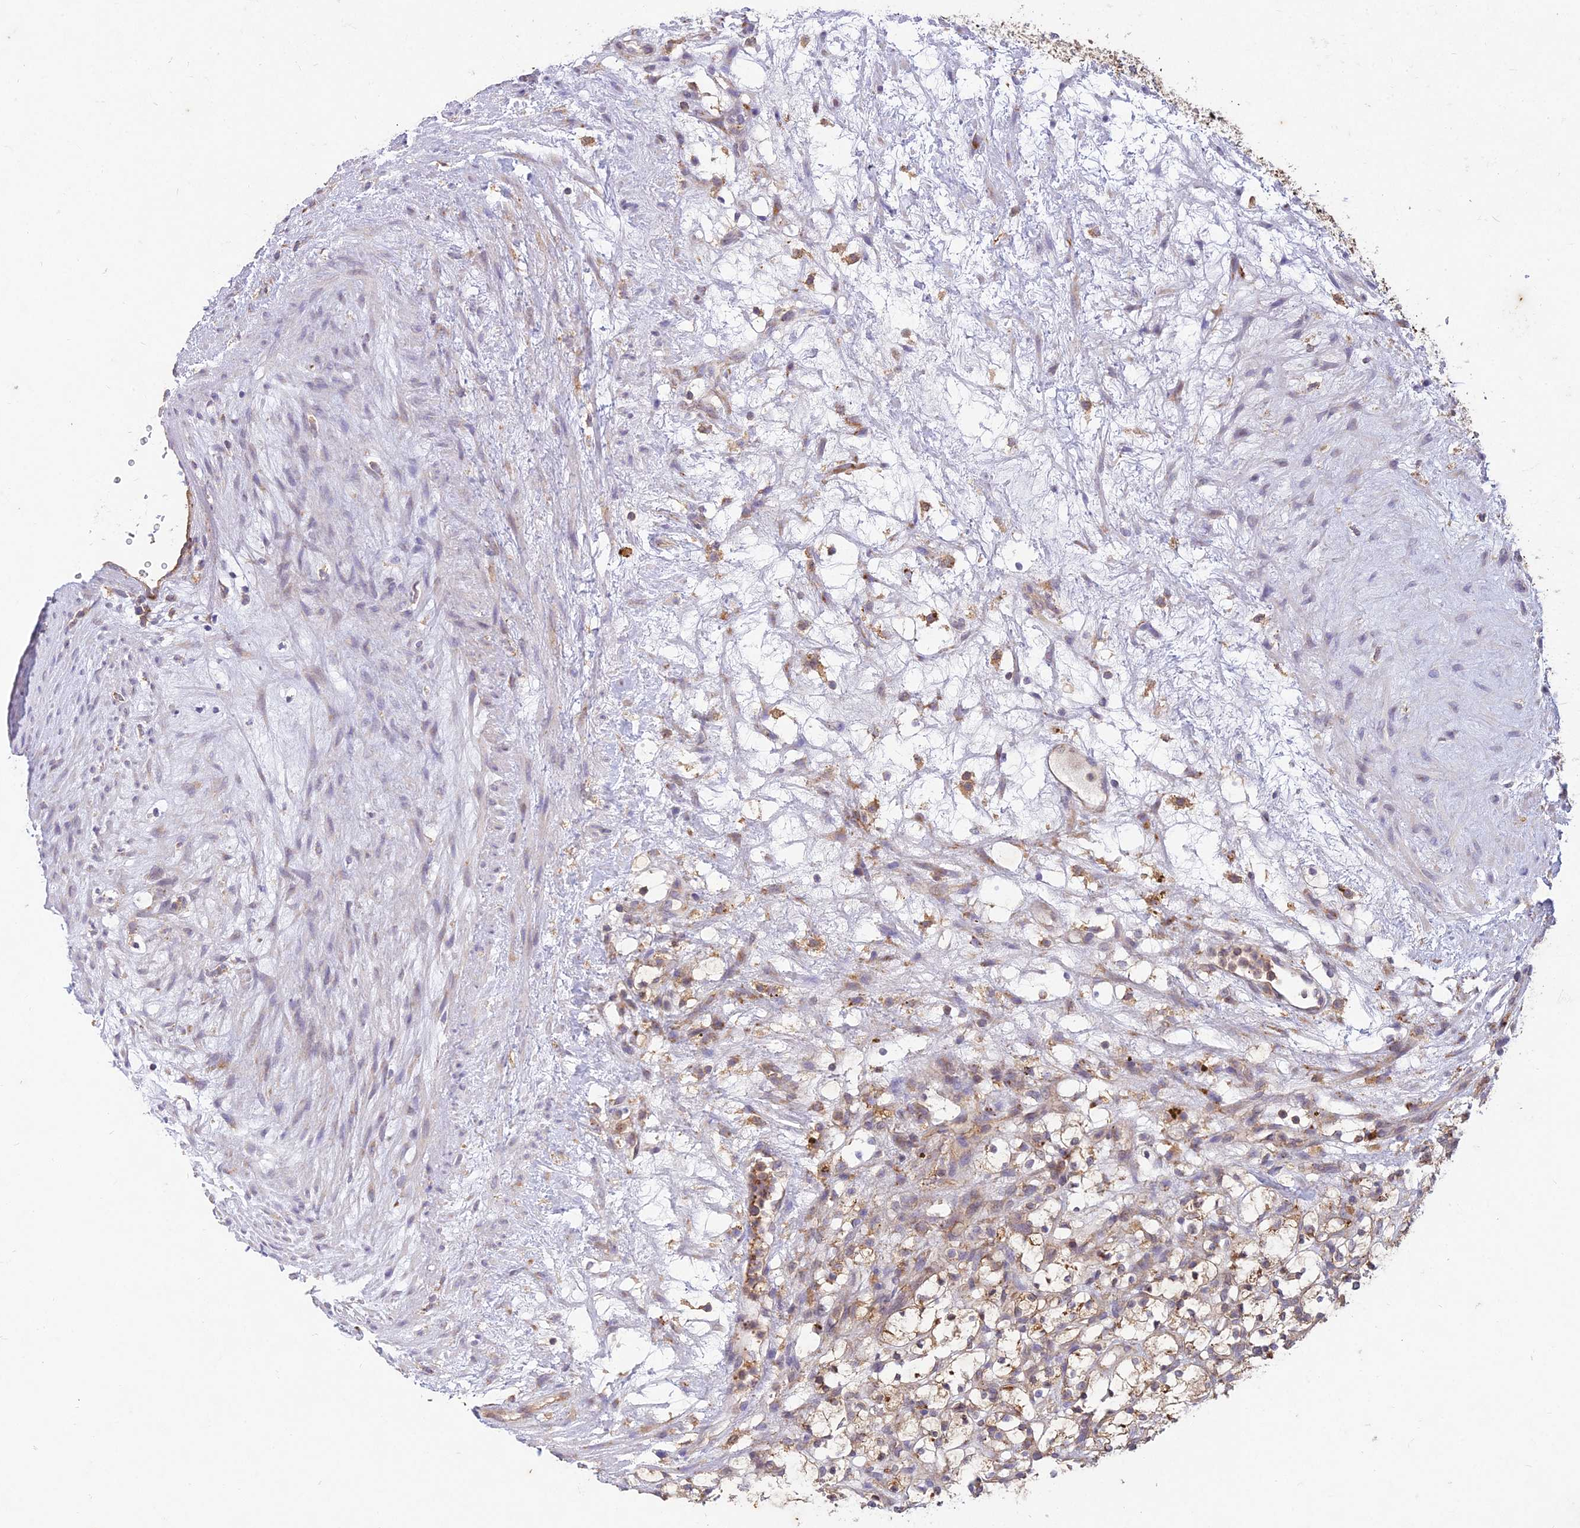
{"staining": {"intensity": "moderate", "quantity": "25%-75%", "location": "cytoplasmic/membranous"}, "tissue": "renal cancer", "cell_type": "Tumor cells", "image_type": "cancer", "snomed": [{"axis": "morphology", "description": "Adenocarcinoma, NOS"}, {"axis": "topography", "description": "Kidney"}], "caption": "Immunohistochemistry of renal adenocarcinoma exhibits medium levels of moderate cytoplasmic/membranous expression in approximately 25%-75% of tumor cells. (DAB (3,3'-diaminobenzidine) IHC with brightfield microscopy, high magnification).", "gene": "NXNL2", "patient": {"sex": "female", "age": 69}}